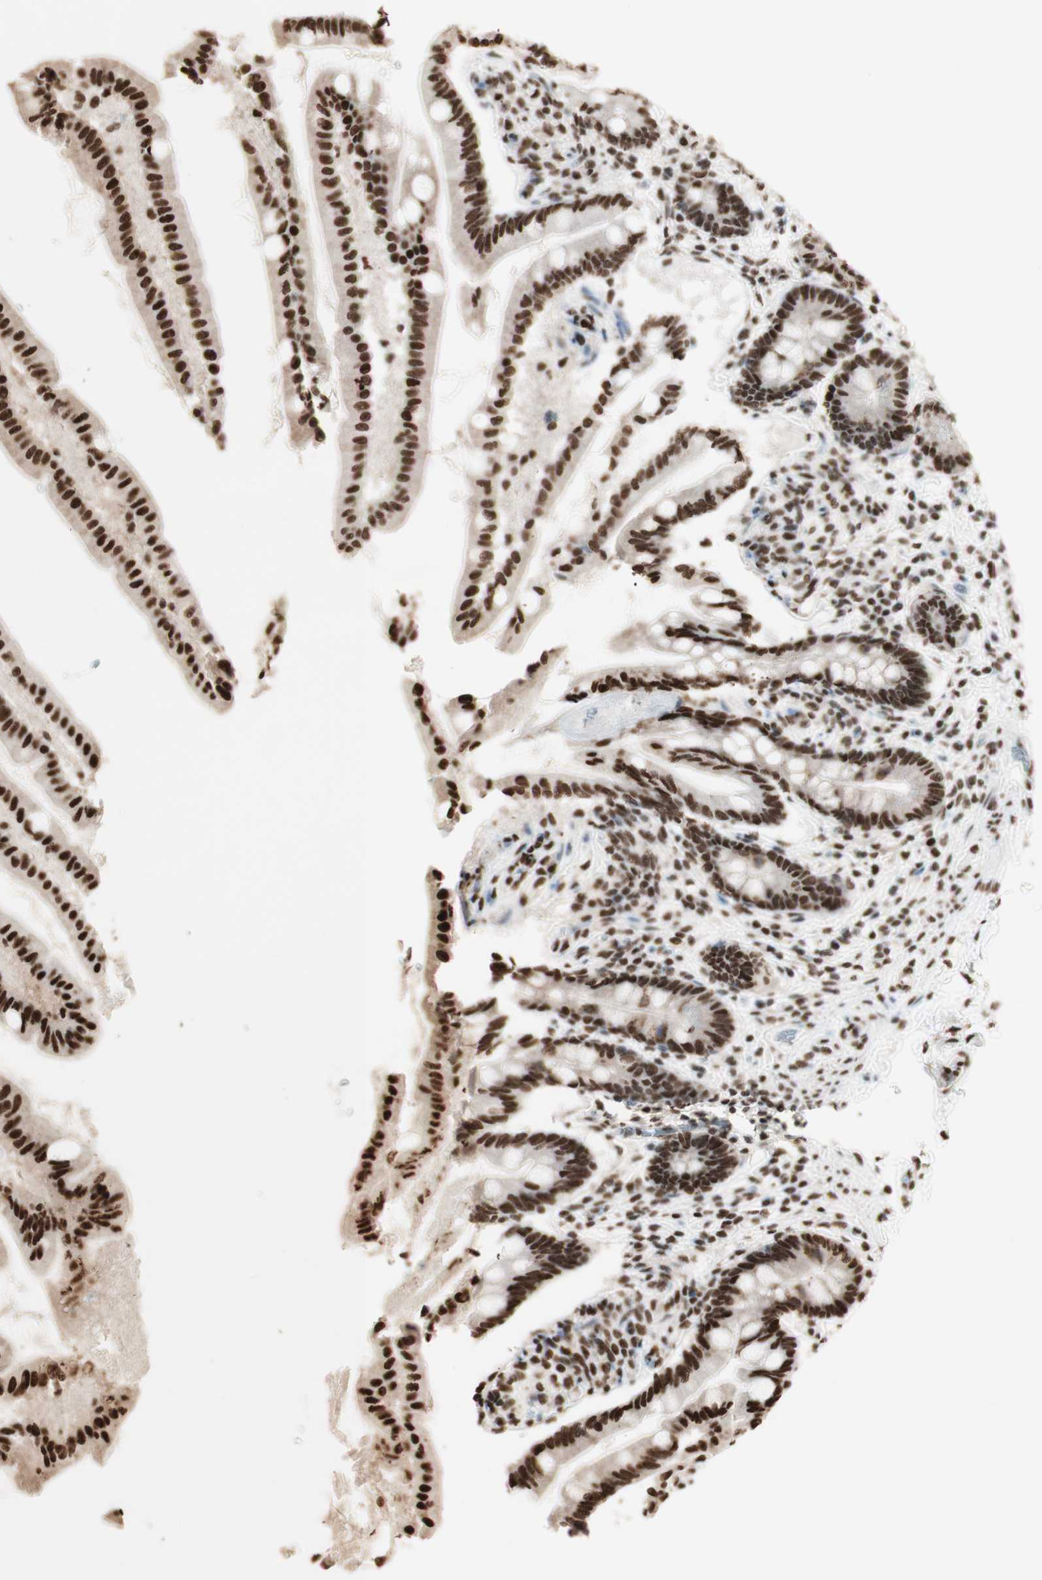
{"staining": {"intensity": "strong", "quantity": ">75%", "location": "nuclear"}, "tissue": "small intestine", "cell_type": "Glandular cells", "image_type": "normal", "snomed": [{"axis": "morphology", "description": "Normal tissue, NOS"}, {"axis": "topography", "description": "Small intestine"}], "caption": "Brown immunohistochemical staining in benign human small intestine reveals strong nuclear staining in about >75% of glandular cells. (Brightfield microscopy of DAB IHC at high magnification).", "gene": "HNRNPA2B1", "patient": {"sex": "female", "age": 56}}